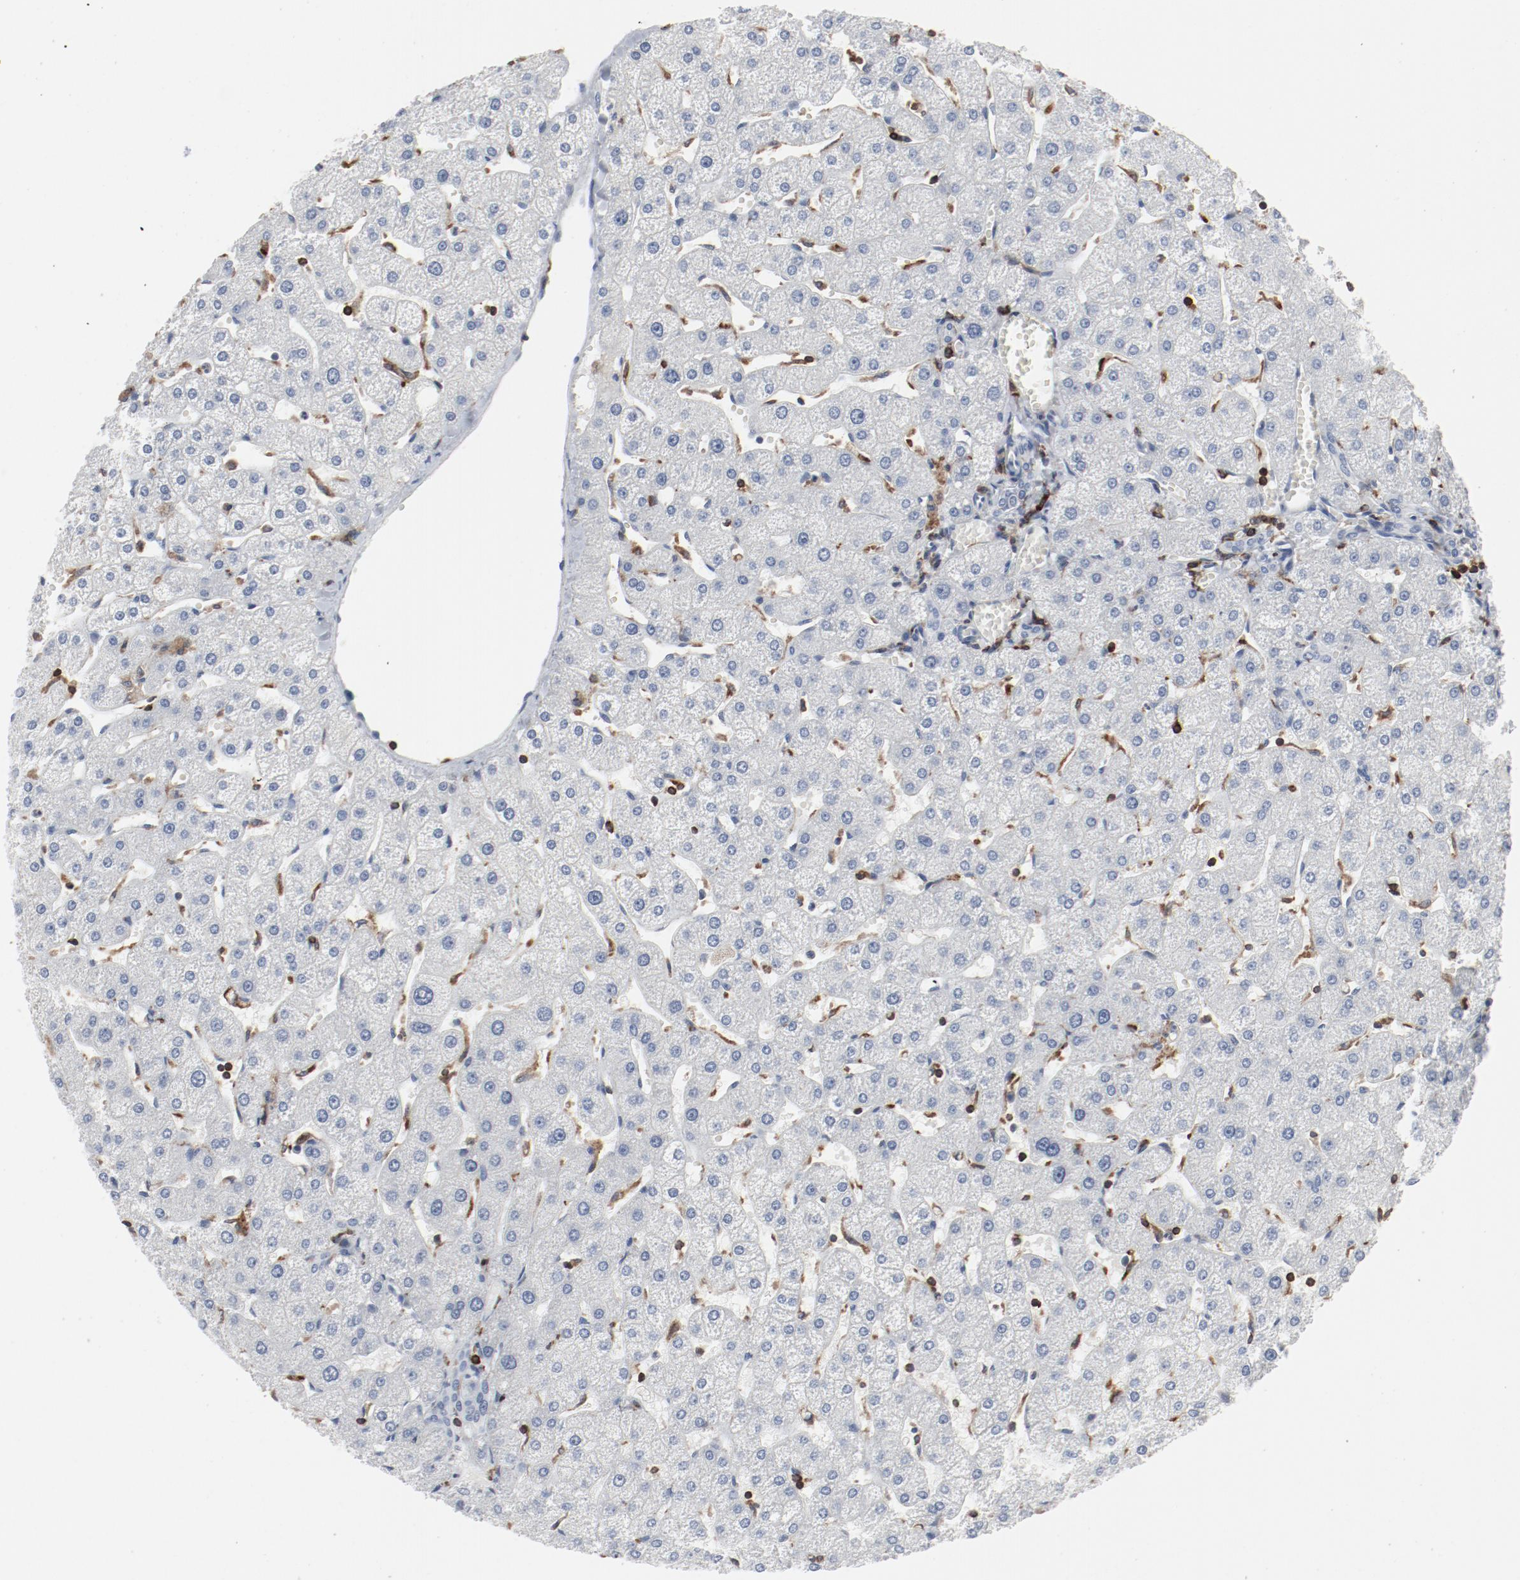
{"staining": {"intensity": "negative", "quantity": "none", "location": "none"}, "tissue": "liver", "cell_type": "Cholangiocytes", "image_type": "normal", "snomed": [{"axis": "morphology", "description": "Normal tissue, NOS"}, {"axis": "topography", "description": "Liver"}], "caption": "High power microscopy micrograph of an immunohistochemistry (IHC) histopathology image of normal liver, revealing no significant expression in cholangiocytes.", "gene": "LCP2", "patient": {"sex": "male", "age": 67}}